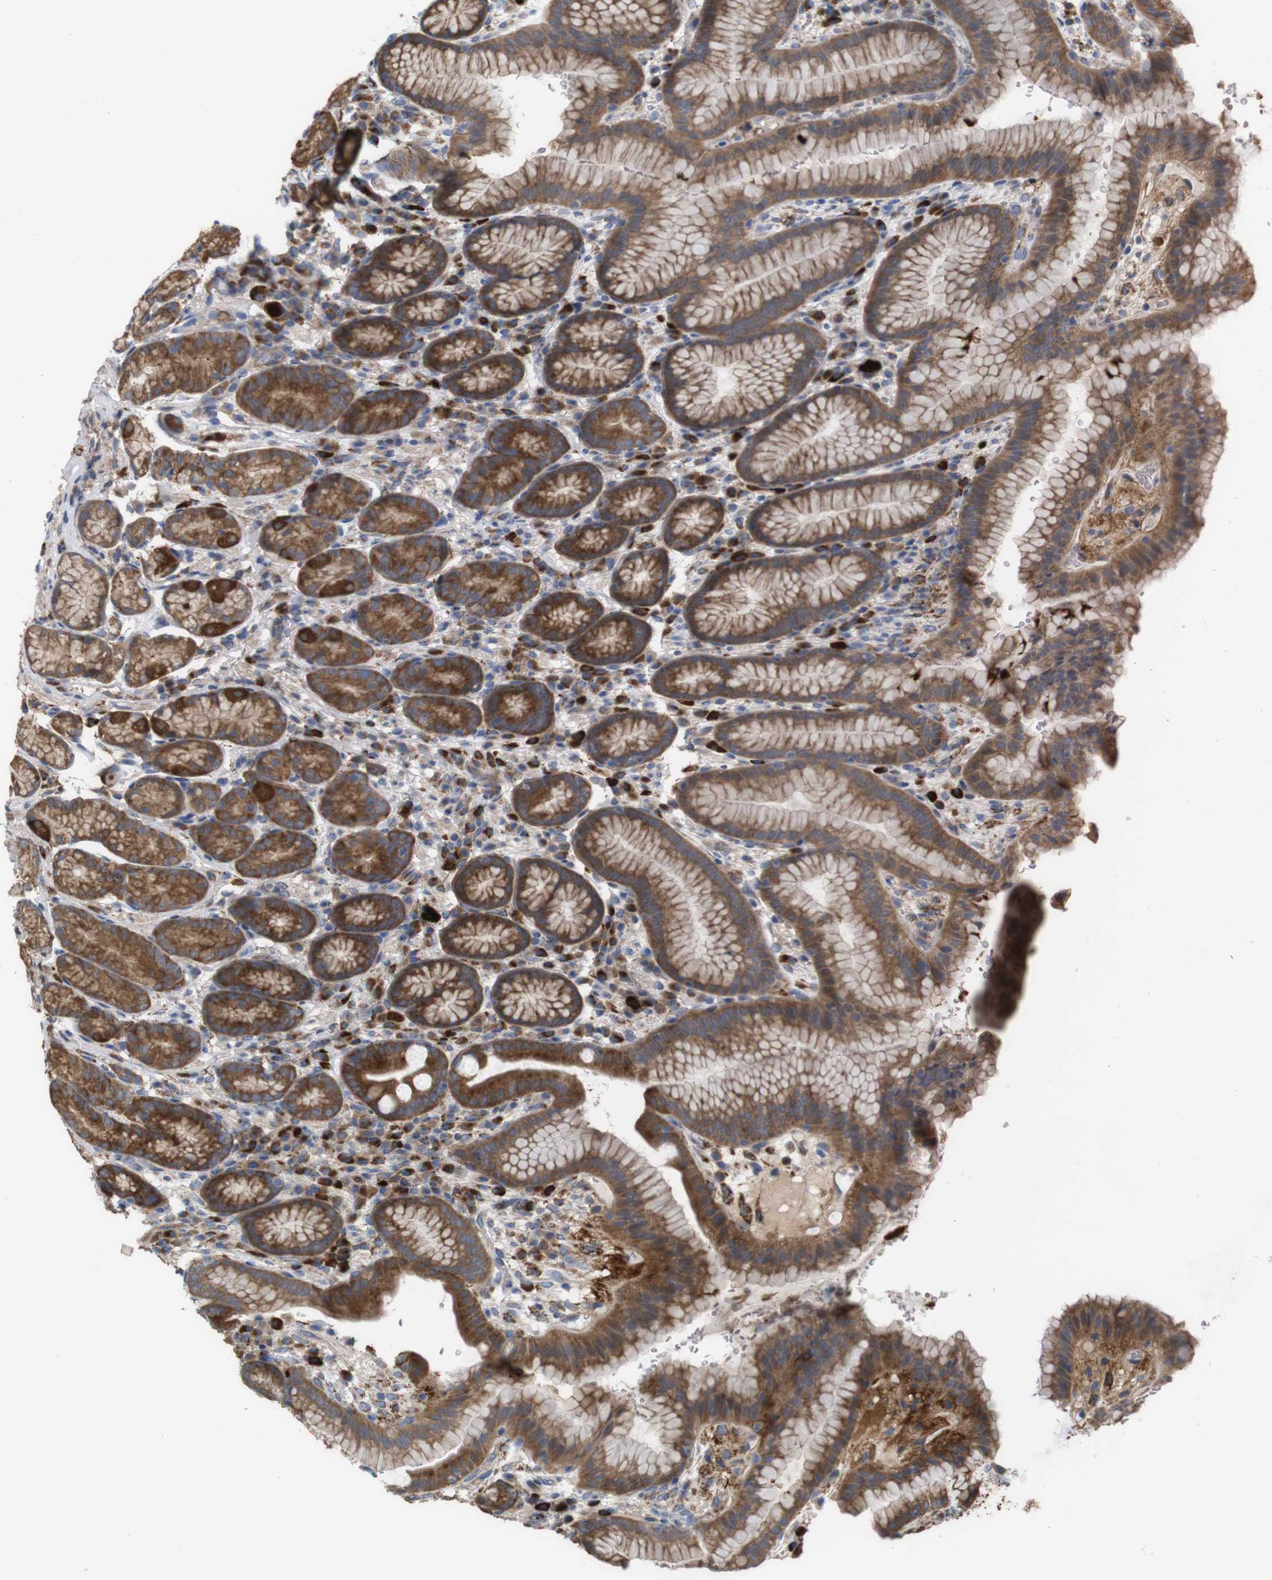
{"staining": {"intensity": "strong", "quantity": "25%-75%", "location": "cytoplasmic/membranous"}, "tissue": "stomach", "cell_type": "Glandular cells", "image_type": "normal", "snomed": [{"axis": "morphology", "description": "Normal tissue, NOS"}, {"axis": "topography", "description": "Stomach, lower"}], "caption": "This is a histology image of immunohistochemistry (IHC) staining of unremarkable stomach, which shows strong staining in the cytoplasmic/membranous of glandular cells.", "gene": "PTPRR", "patient": {"sex": "male", "age": 52}}